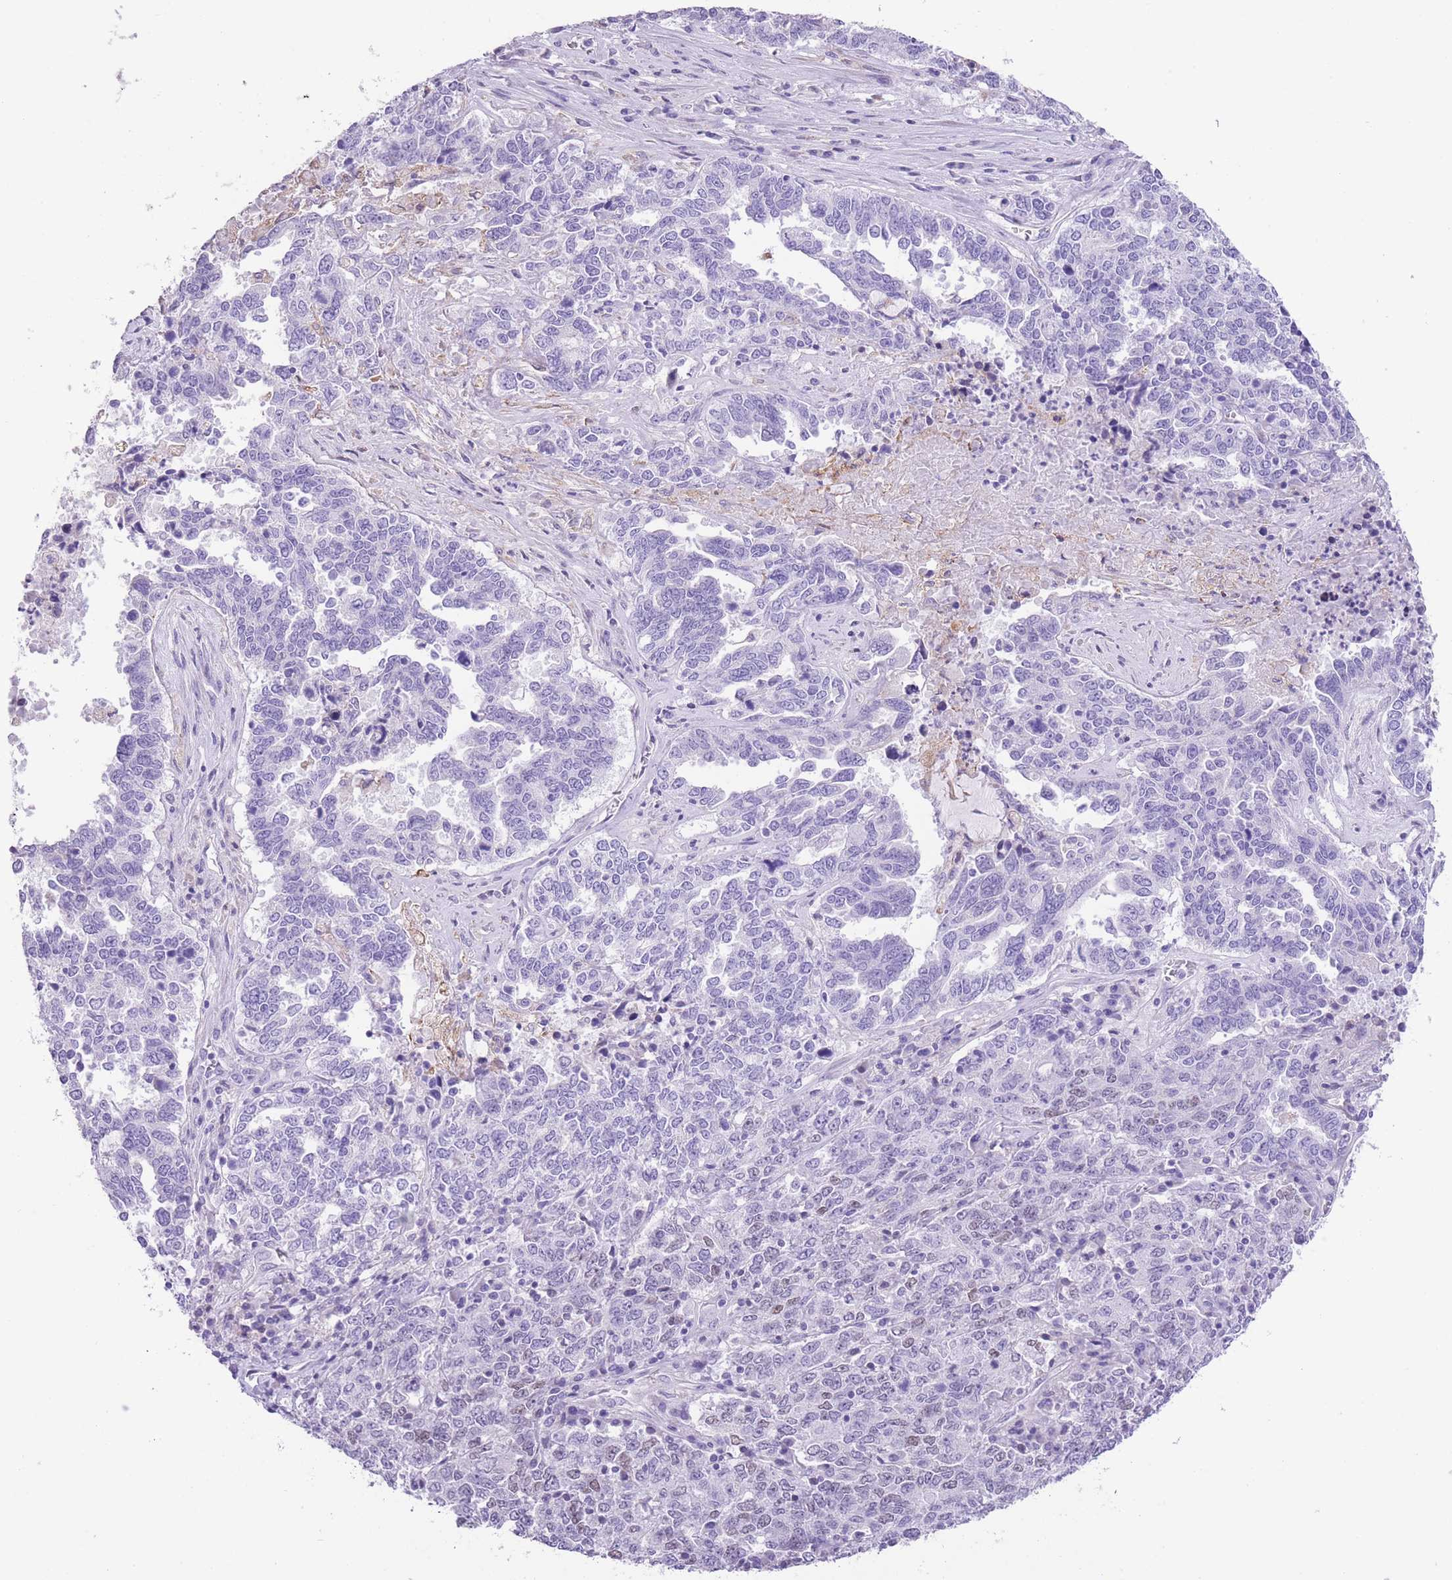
{"staining": {"intensity": "negative", "quantity": "none", "location": "none"}, "tissue": "ovarian cancer", "cell_type": "Tumor cells", "image_type": "cancer", "snomed": [{"axis": "morphology", "description": "Carcinoma, endometroid"}, {"axis": "topography", "description": "Ovary"}], "caption": "DAB immunohistochemical staining of ovarian endometroid carcinoma displays no significant staining in tumor cells.", "gene": "RAI2", "patient": {"sex": "female", "age": 62}}